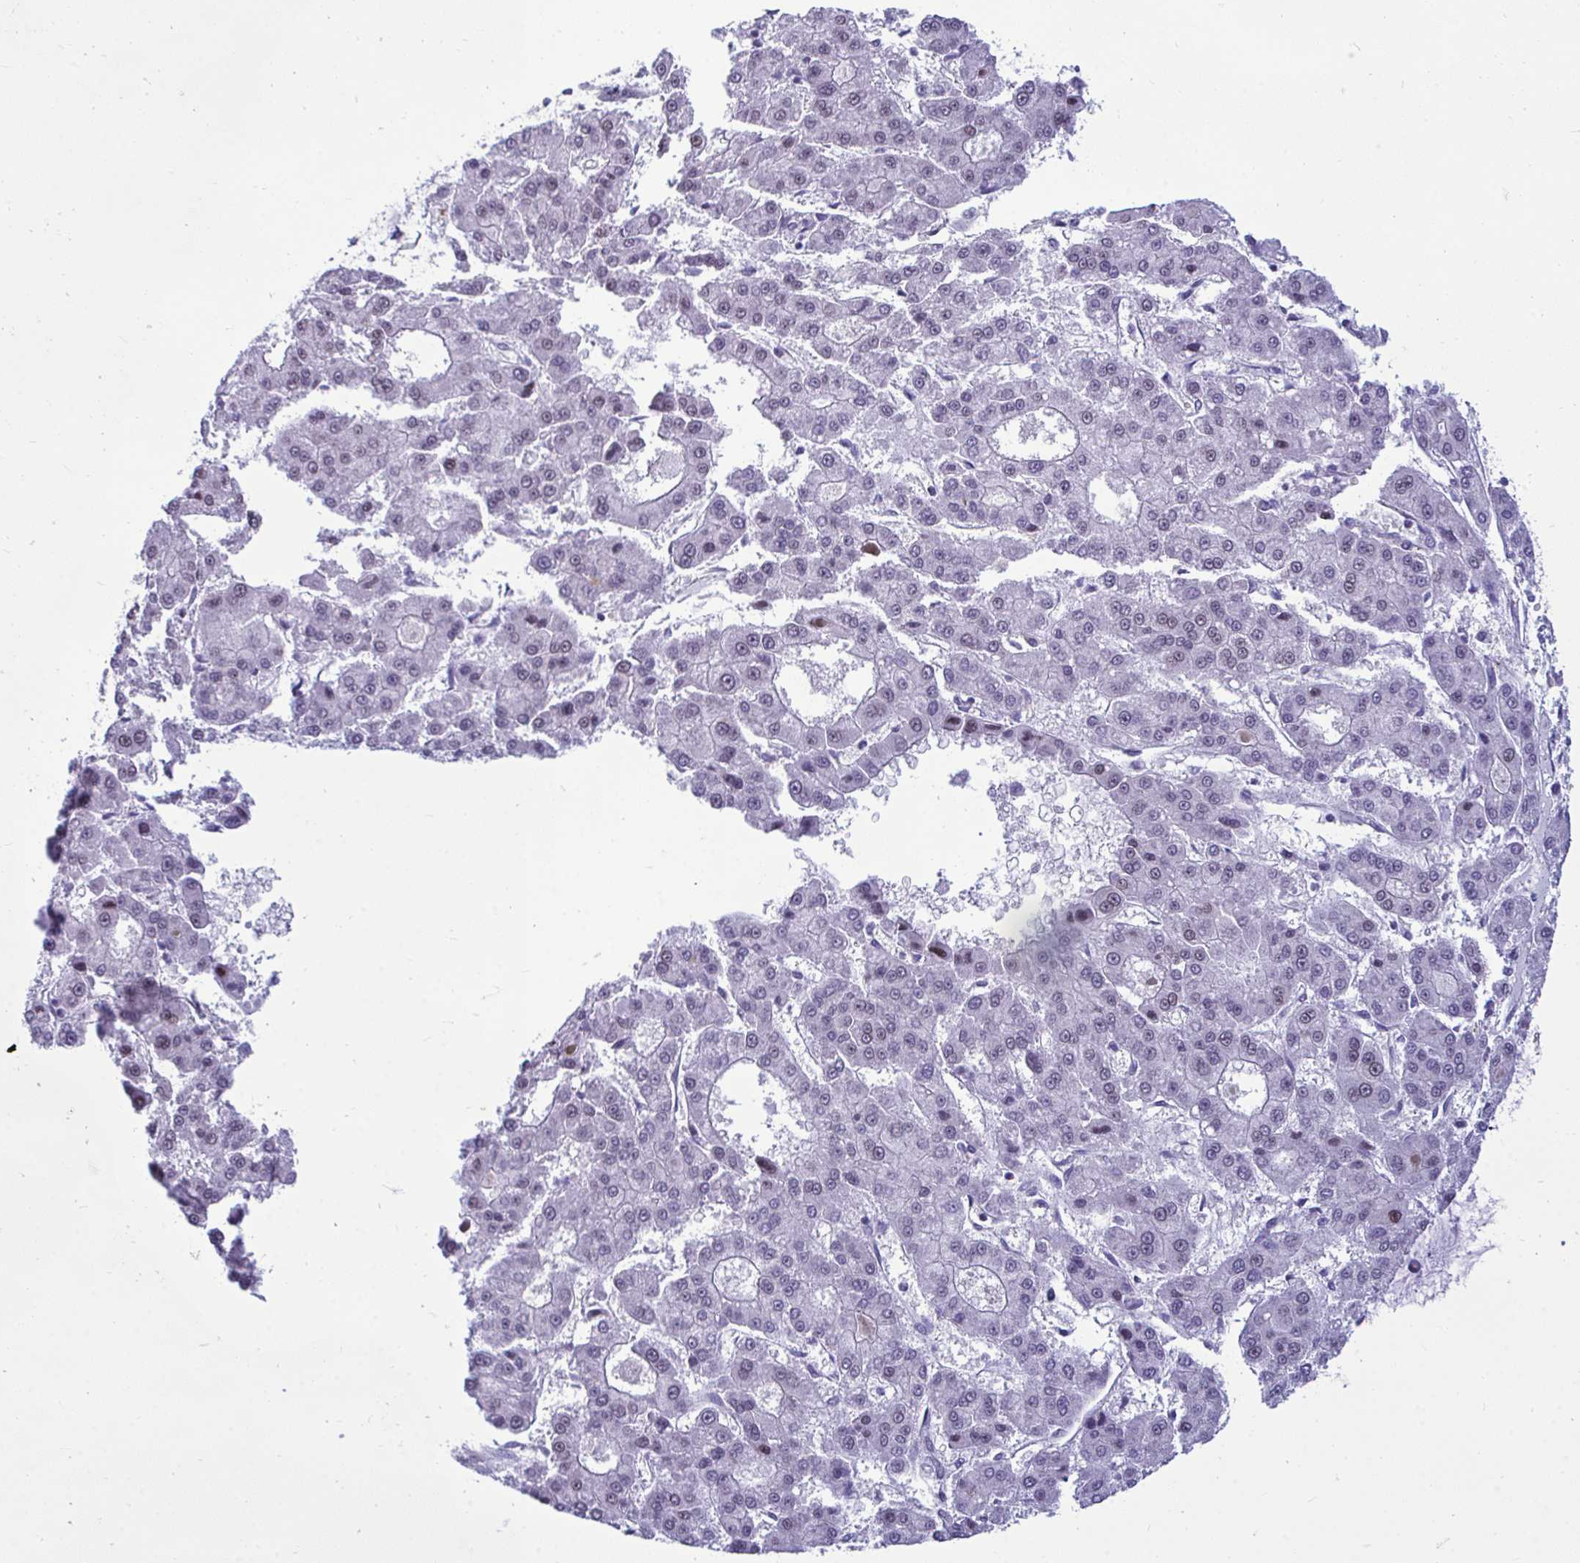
{"staining": {"intensity": "weak", "quantity": "<25%", "location": "nuclear"}, "tissue": "liver cancer", "cell_type": "Tumor cells", "image_type": "cancer", "snomed": [{"axis": "morphology", "description": "Carcinoma, Hepatocellular, NOS"}, {"axis": "topography", "description": "Liver"}], "caption": "Liver cancer (hepatocellular carcinoma) was stained to show a protein in brown. There is no significant positivity in tumor cells. (DAB immunohistochemistry visualized using brightfield microscopy, high magnification).", "gene": "SLC25A51", "patient": {"sex": "male", "age": 70}}